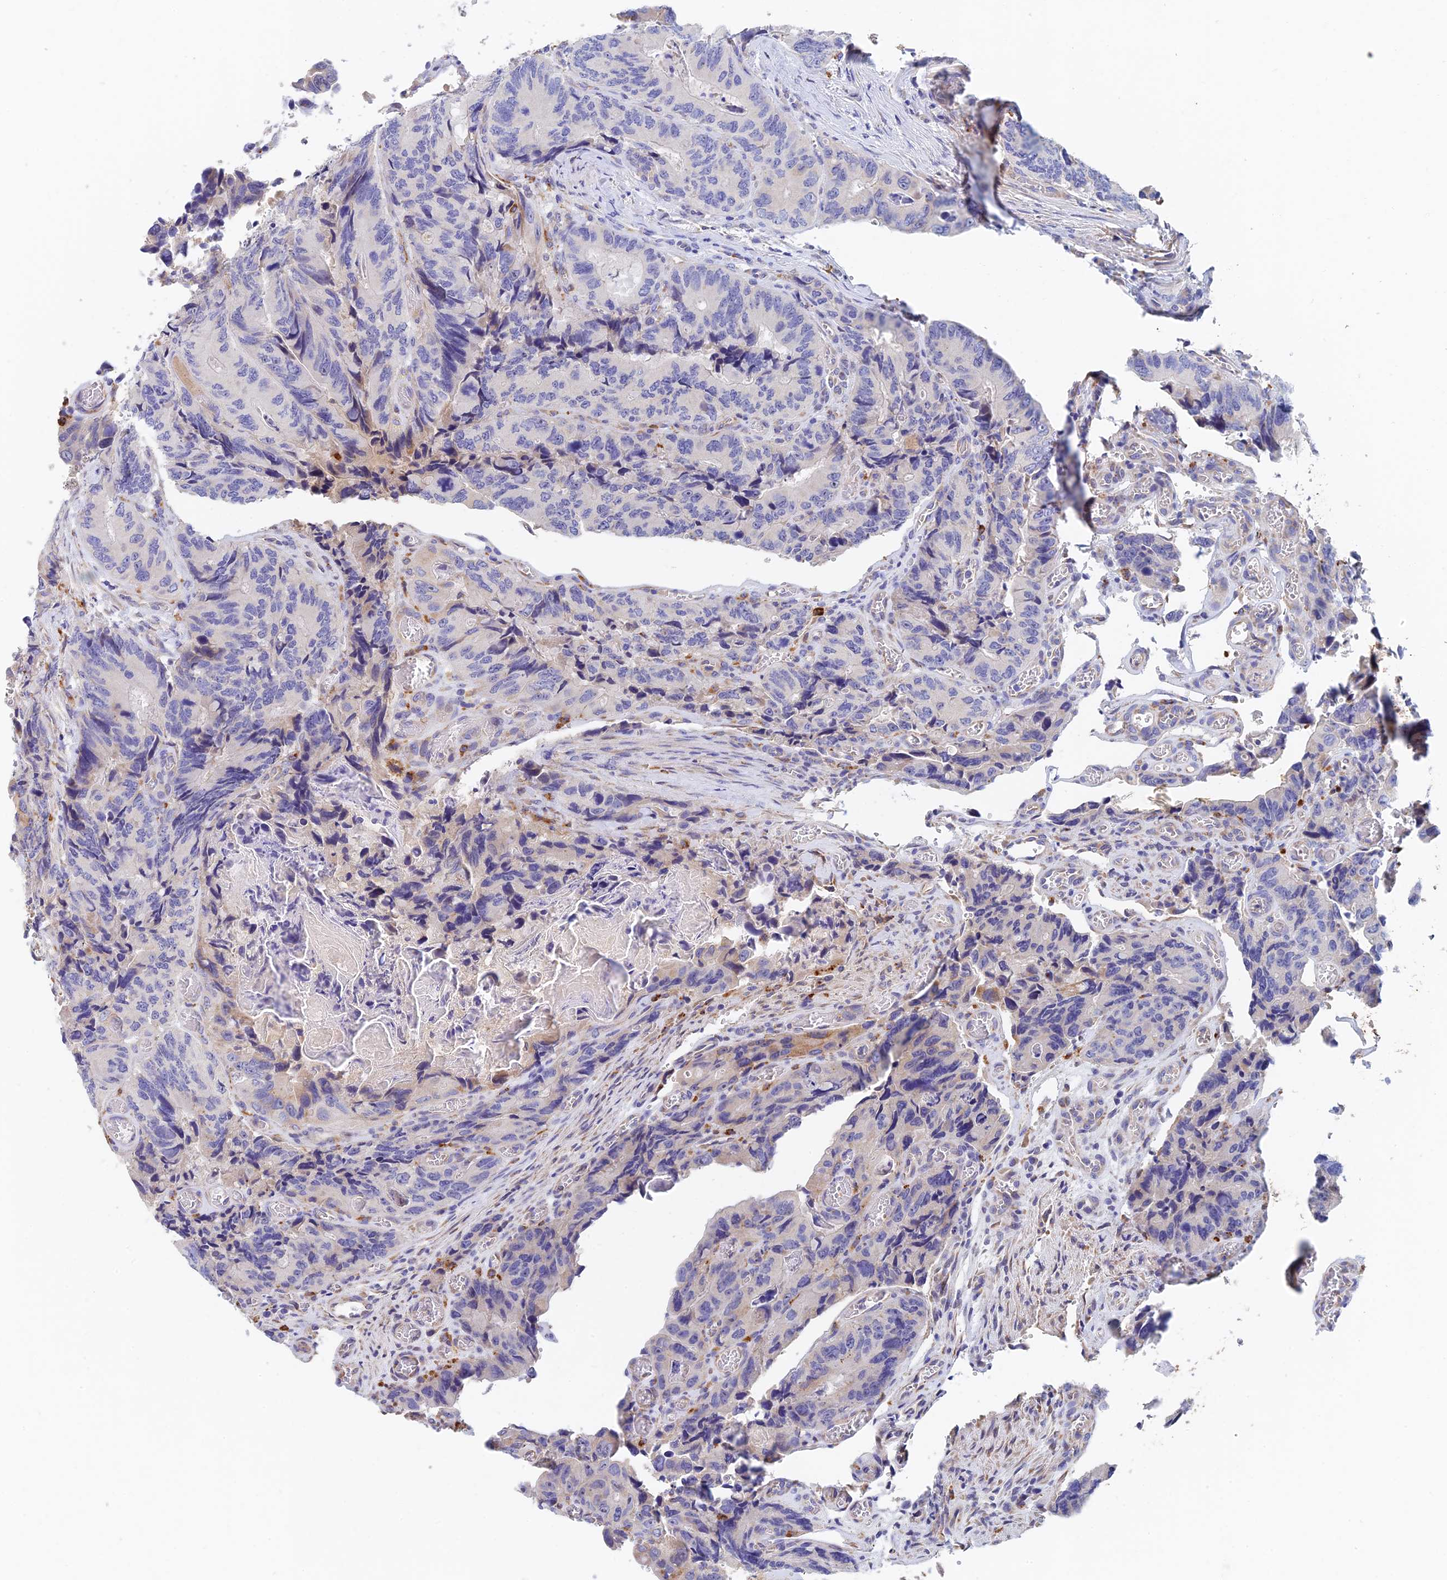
{"staining": {"intensity": "negative", "quantity": "none", "location": "none"}, "tissue": "colorectal cancer", "cell_type": "Tumor cells", "image_type": "cancer", "snomed": [{"axis": "morphology", "description": "Adenocarcinoma, NOS"}, {"axis": "topography", "description": "Colon"}], "caption": "Colorectal cancer stained for a protein using immunohistochemistry shows no positivity tumor cells.", "gene": "RPGRIP1L", "patient": {"sex": "male", "age": 84}}